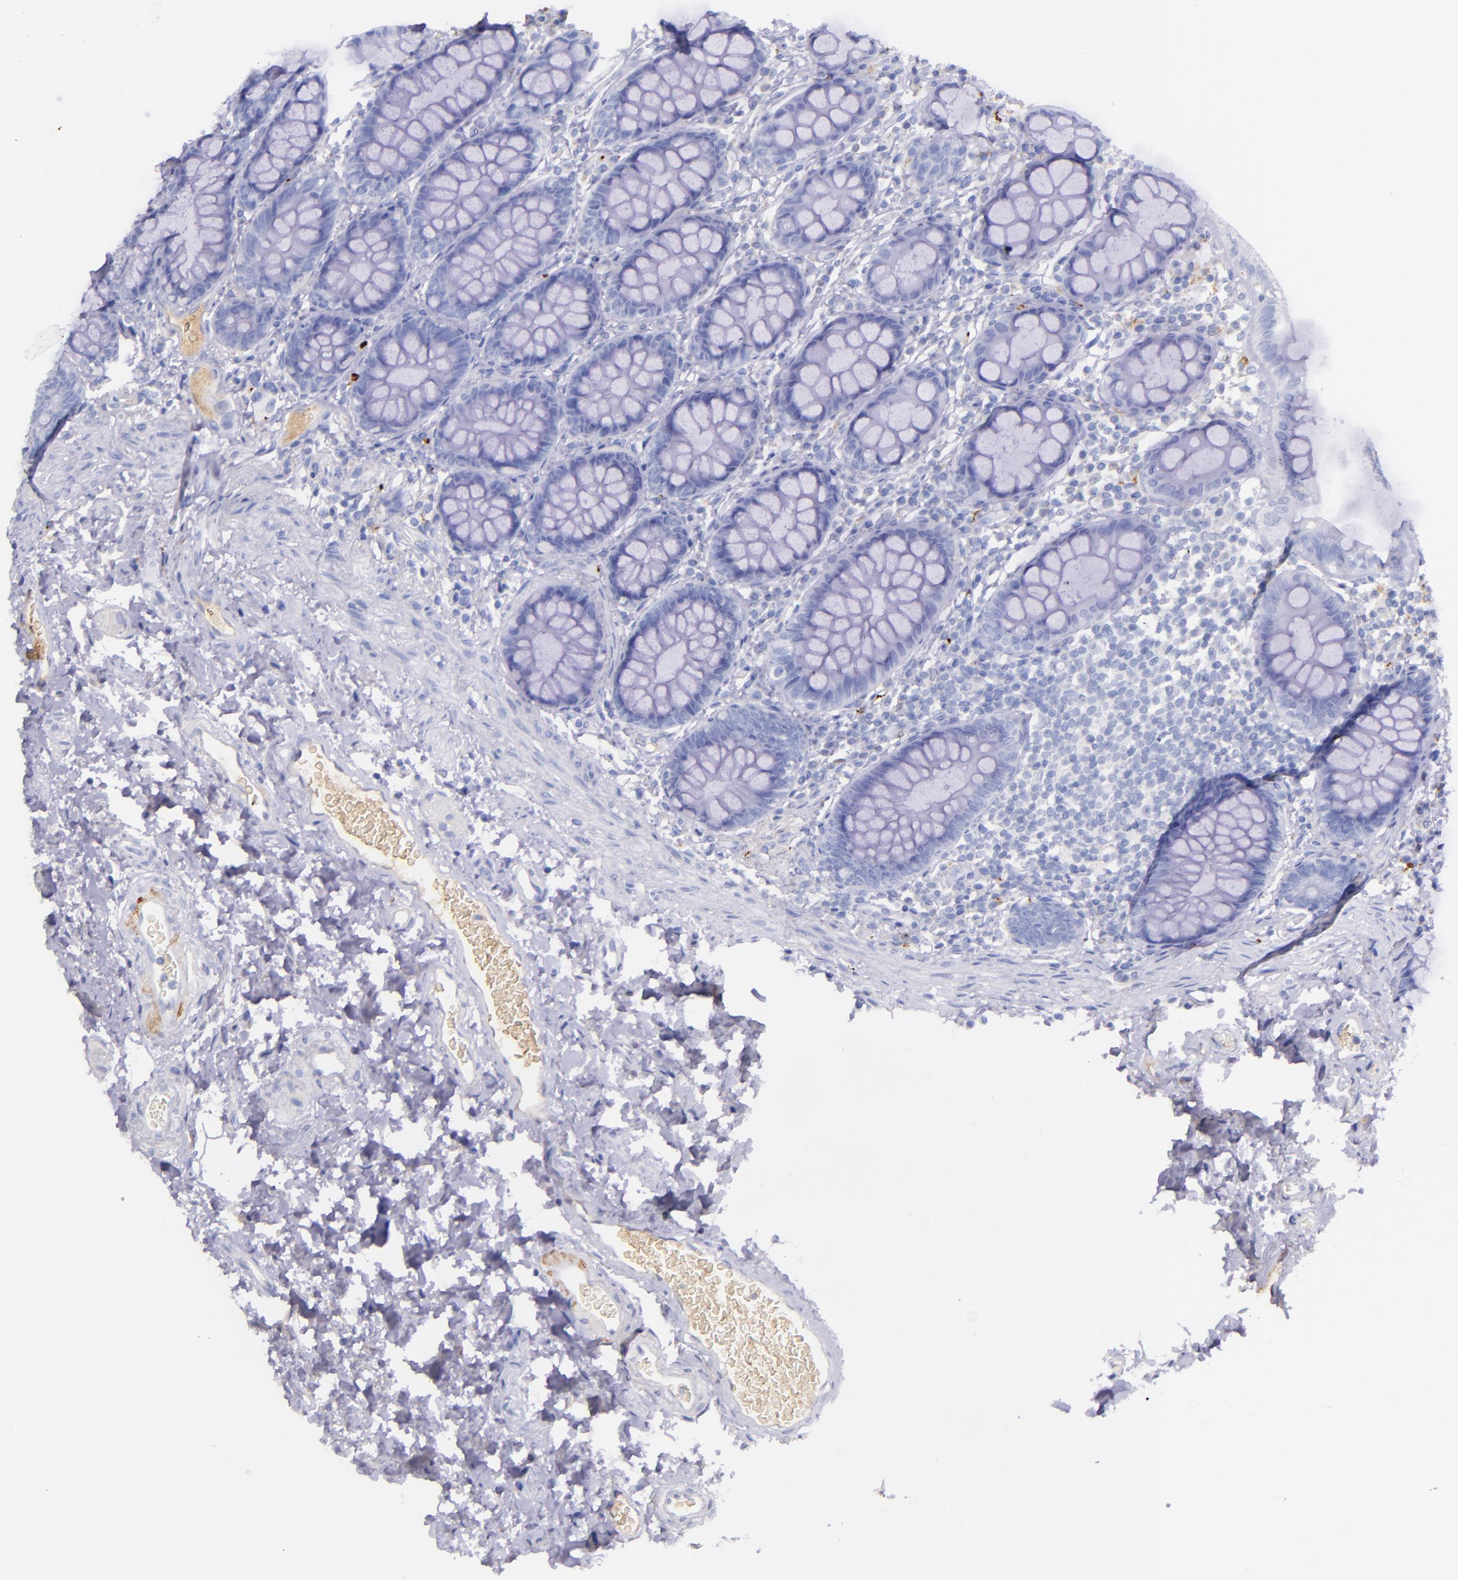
{"staining": {"intensity": "negative", "quantity": "none", "location": "none"}, "tissue": "rectum", "cell_type": "Glandular cells", "image_type": "normal", "snomed": [{"axis": "morphology", "description": "Normal tissue, NOS"}, {"axis": "topography", "description": "Rectum"}], "caption": "The immunohistochemistry micrograph has no significant staining in glandular cells of rectum. (Brightfield microscopy of DAB (3,3'-diaminobenzidine) immunohistochemistry (IHC) at high magnification).", "gene": "KNG1", "patient": {"sex": "male", "age": 92}}